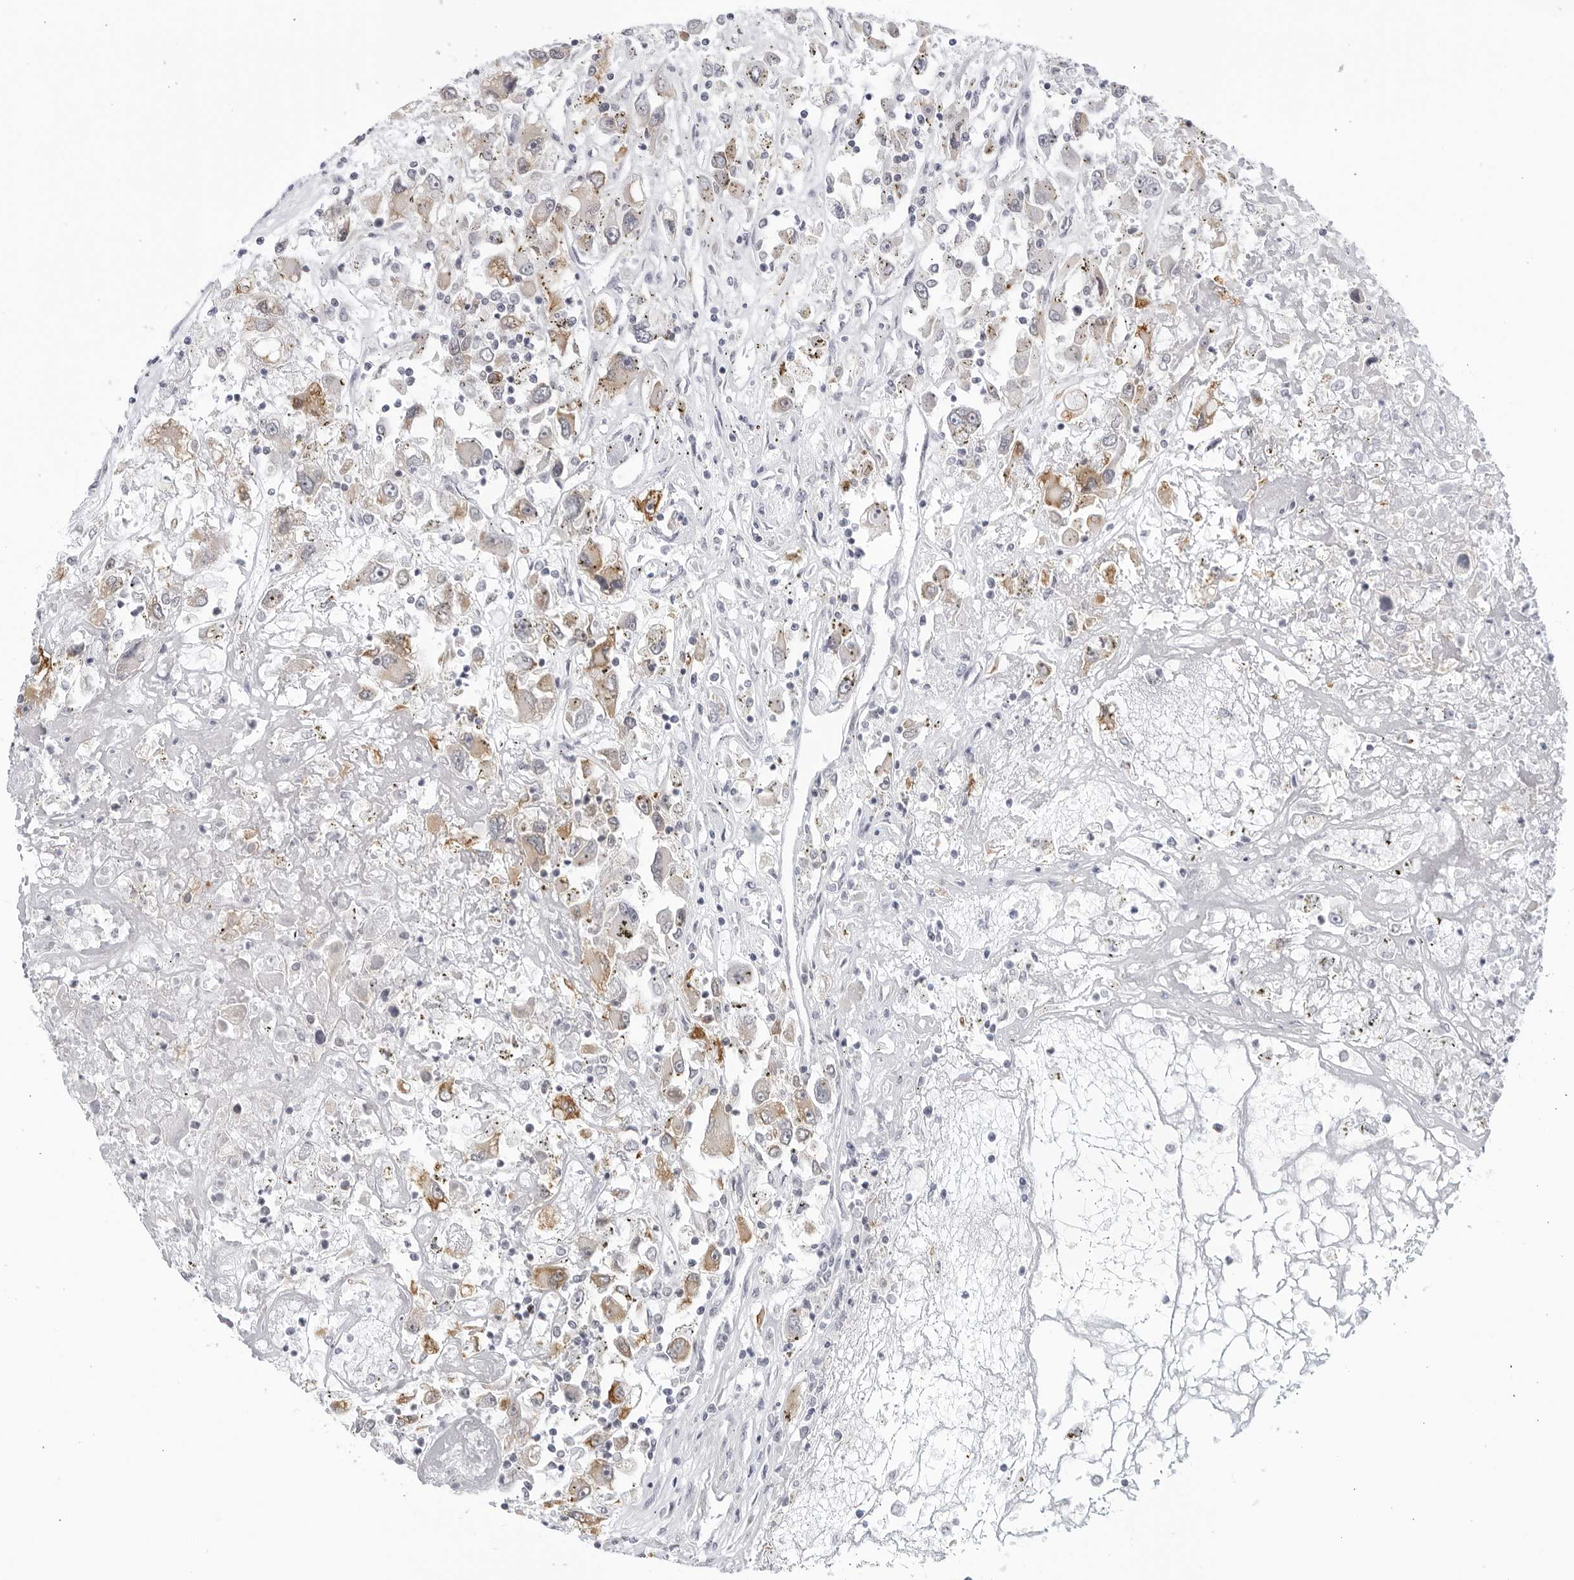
{"staining": {"intensity": "moderate", "quantity": "<25%", "location": "cytoplasmic/membranous"}, "tissue": "renal cancer", "cell_type": "Tumor cells", "image_type": "cancer", "snomed": [{"axis": "morphology", "description": "Adenocarcinoma, NOS"}, {"axis": "topography", "description": "Kidney"}], "caption": "A brown stain shows moderate cytoplasmic/membranous expression of a protein in renal adenocarcinoma tumor cells.", "gene": "WDTC1", "patient": {"sex": "female", "age": 52}}